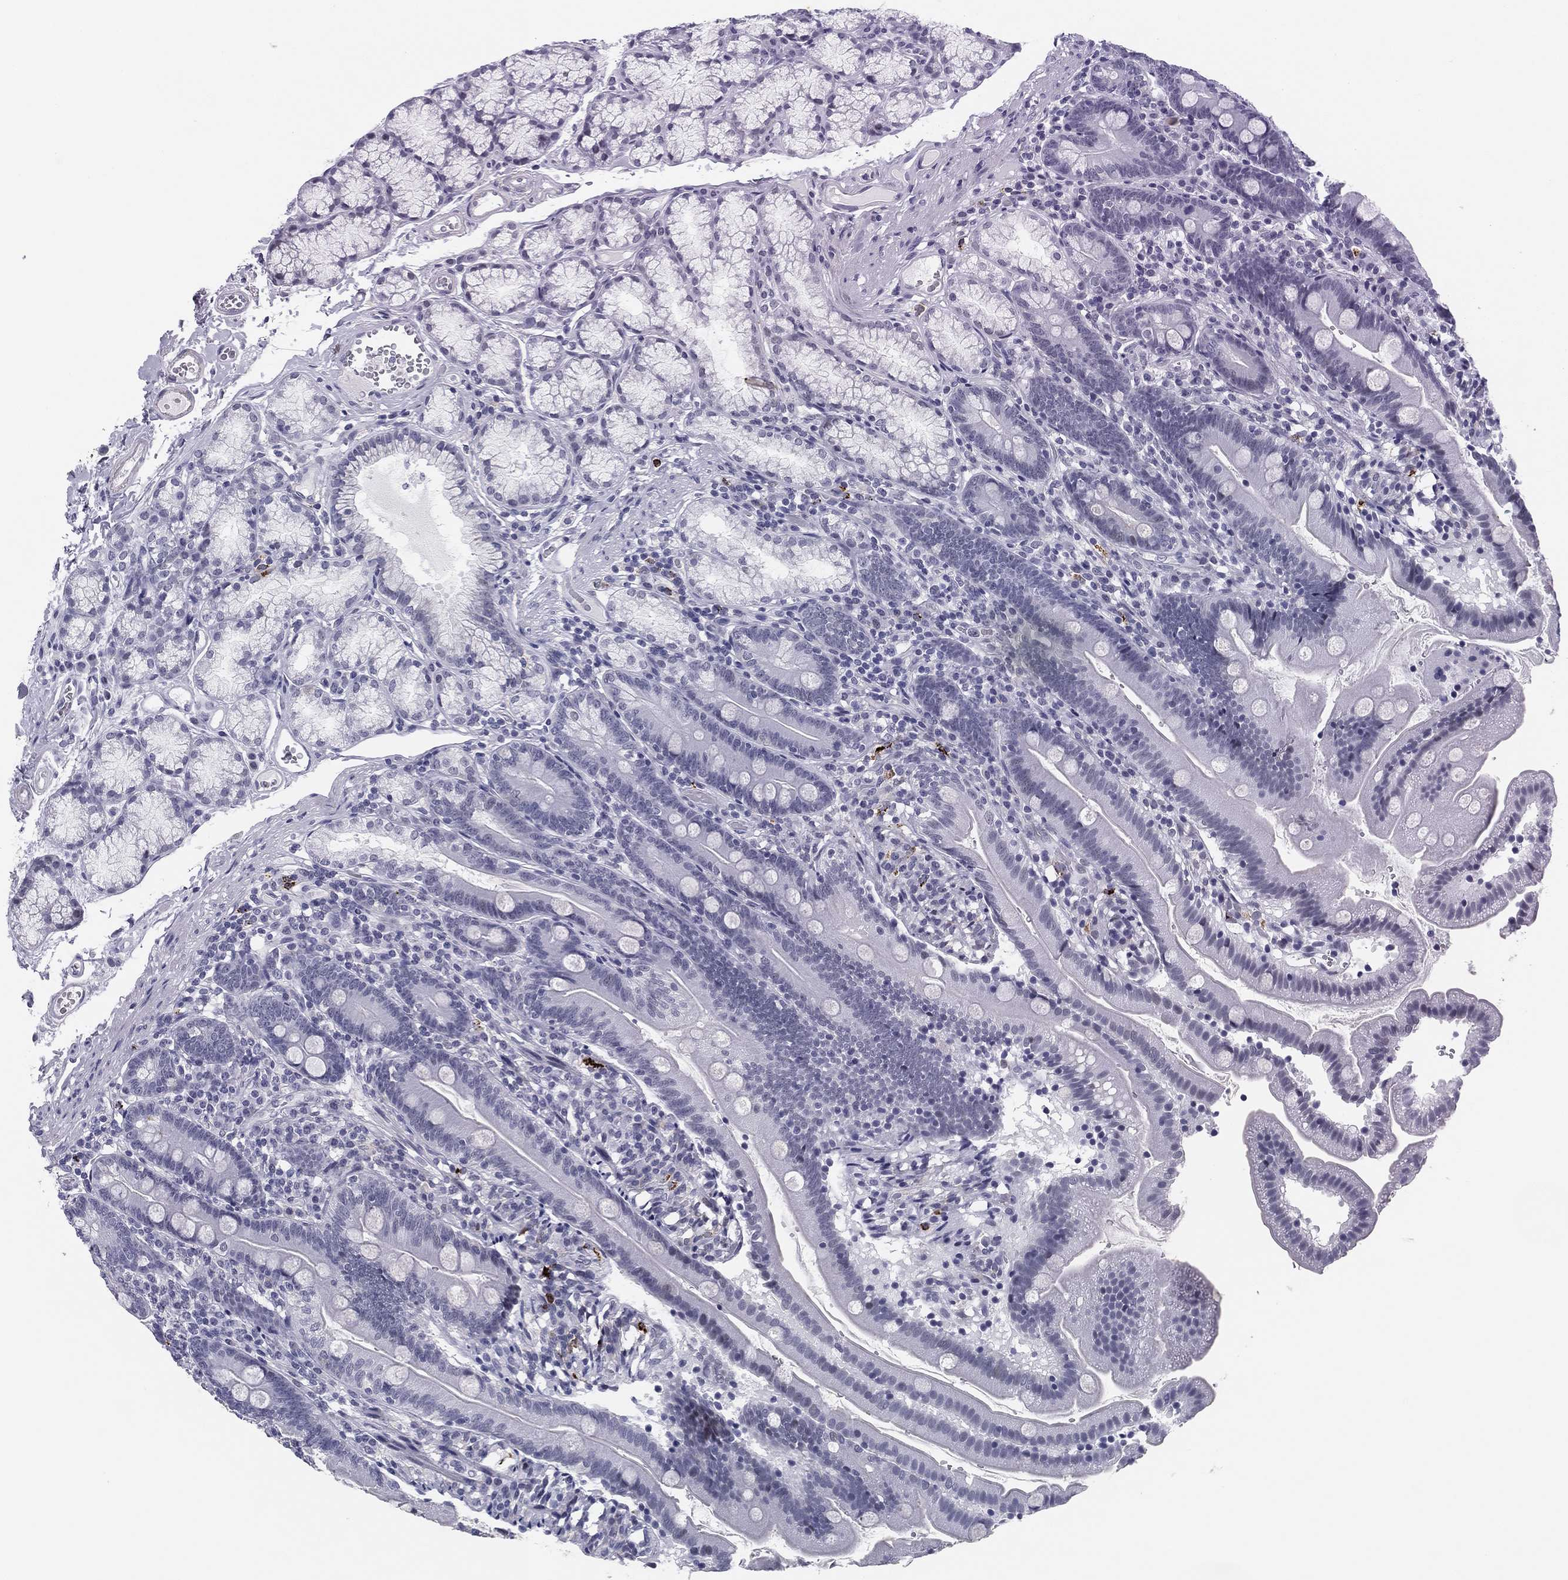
{"staining": {"intensity": "negative", "quantity": "none", "location": "none"}, "tissue": "duodenum", "cell_type": "Glandular cells", "image_type": "normal", "snomed": [{"axis": "morphology", "description": "Normal tissue, NOS"}, {"axis": "topography", "description": "Duodenum"}], "caption": "Duodenum stained for a protein using immunohistochemistry demonstrates no staining glandular cells.", "gene": "HLA", "patient": {"sex": "female", "age": 67}}